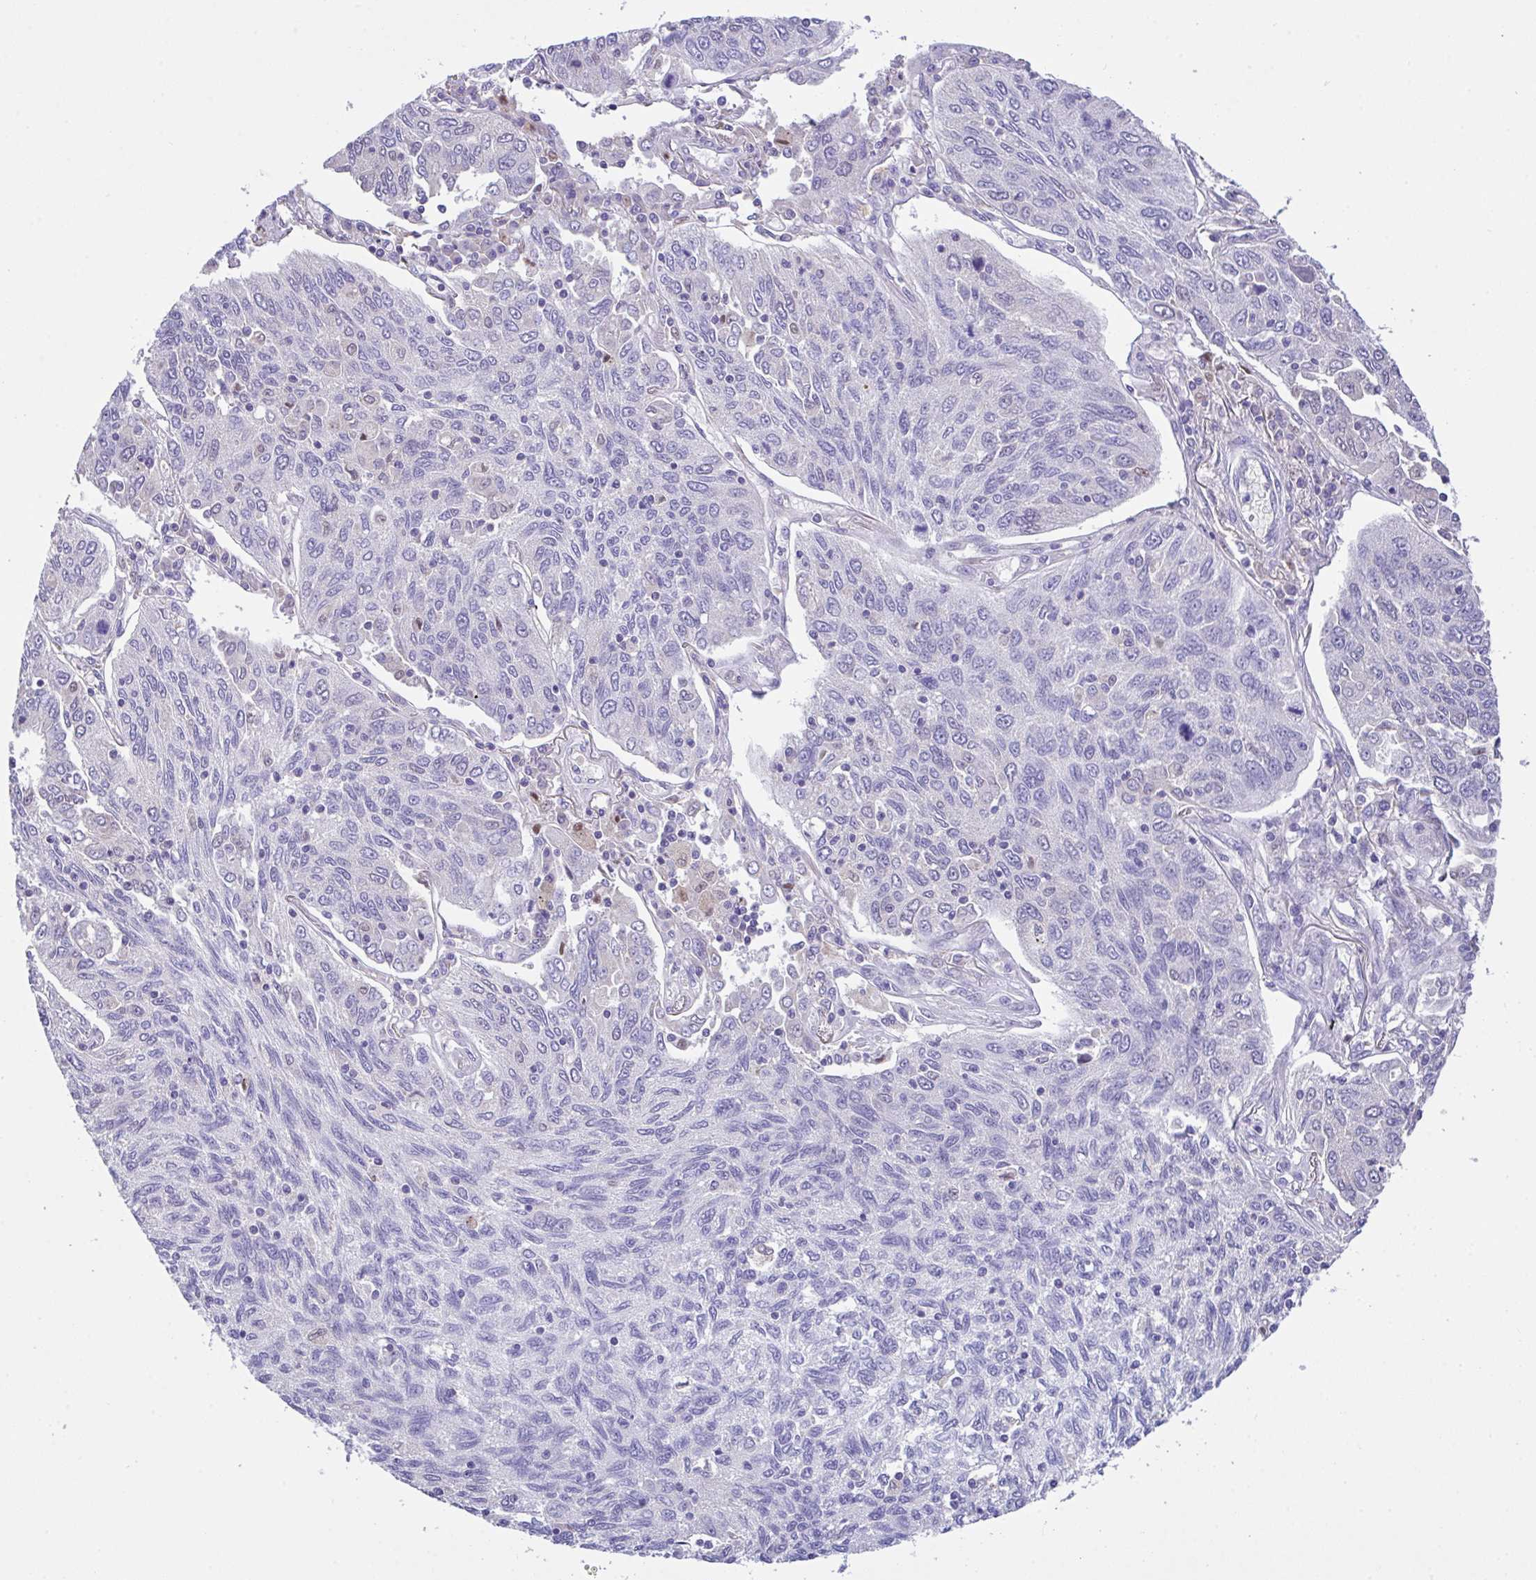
{"staining": {"intensity": "negative", "quantity": "none", "location": "none"}, "tissue": "lung cancer", "cell_type": "Tumor cells", "image_type": "cancer", "snomed": [{"axis": "morphology", "description": "Squamous cell carcinoma, NOS"}, {"axis": "topography", "description": "Lung"}], "caption": "An image of human lung cancer (squamous cell carcinoma) is negative for staining in tumor cells.", "gene": "CA10", "patient": {"sex": "female", "age": 66}}